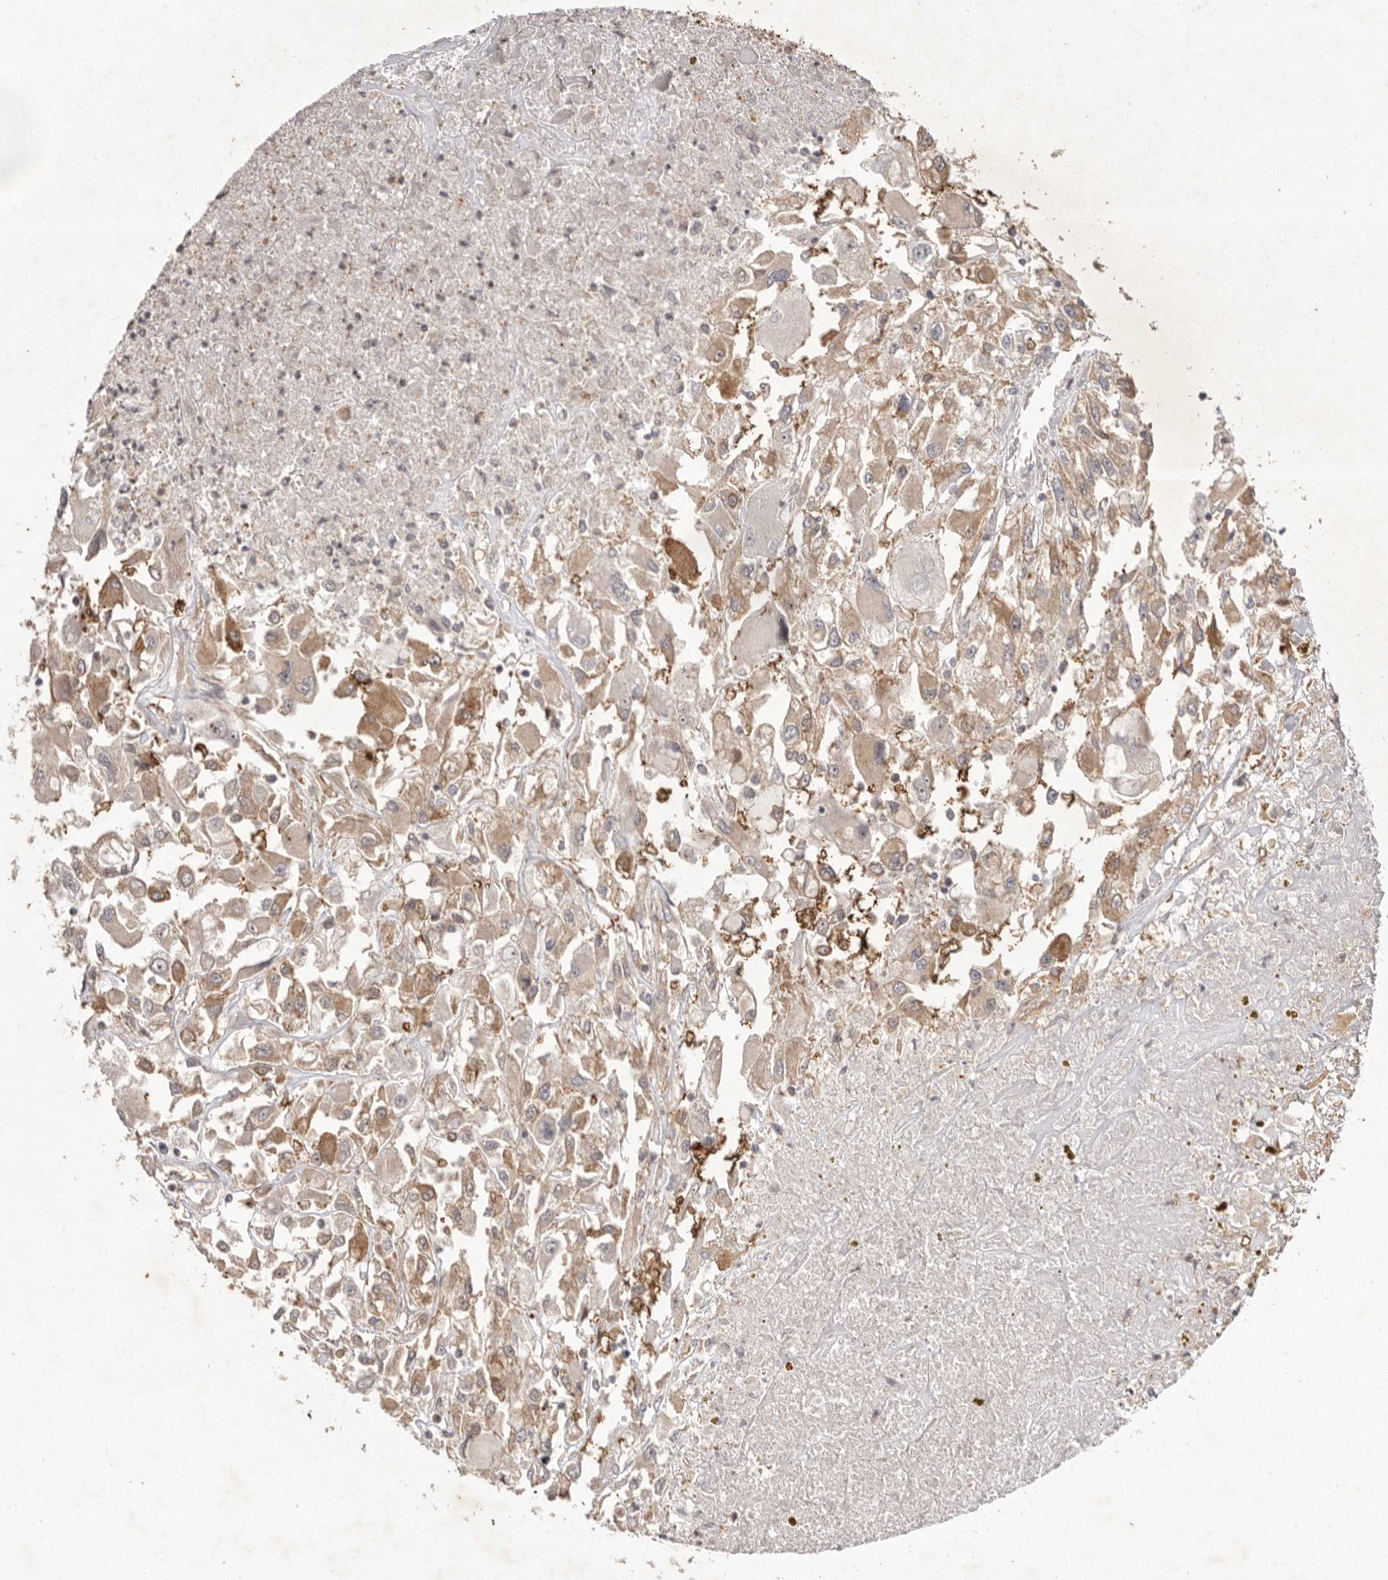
{"staining": {"intensity": "moderate", "quantity": ">75%", "location": "cytoplasmic/membranous"}, "tissue": "renal cancer", "cell_type": "Tumor cells", "image_type": "cancer", "snomed": [{"axis": "morphology", "description": "Adenocarcinoma, NOS"}, {"axis": "topography", "description": "Kidney"}], "caption": "Immunohistochemistry (IHC) image of adenocarcinoma (renal) stained for a protein (brown), which displays medium levels of moderate cytoplasmic/membranous expression in about >75% of tumor cells.", "gene": "TADA1", "patient": {"sex": "female", "age": 52}}